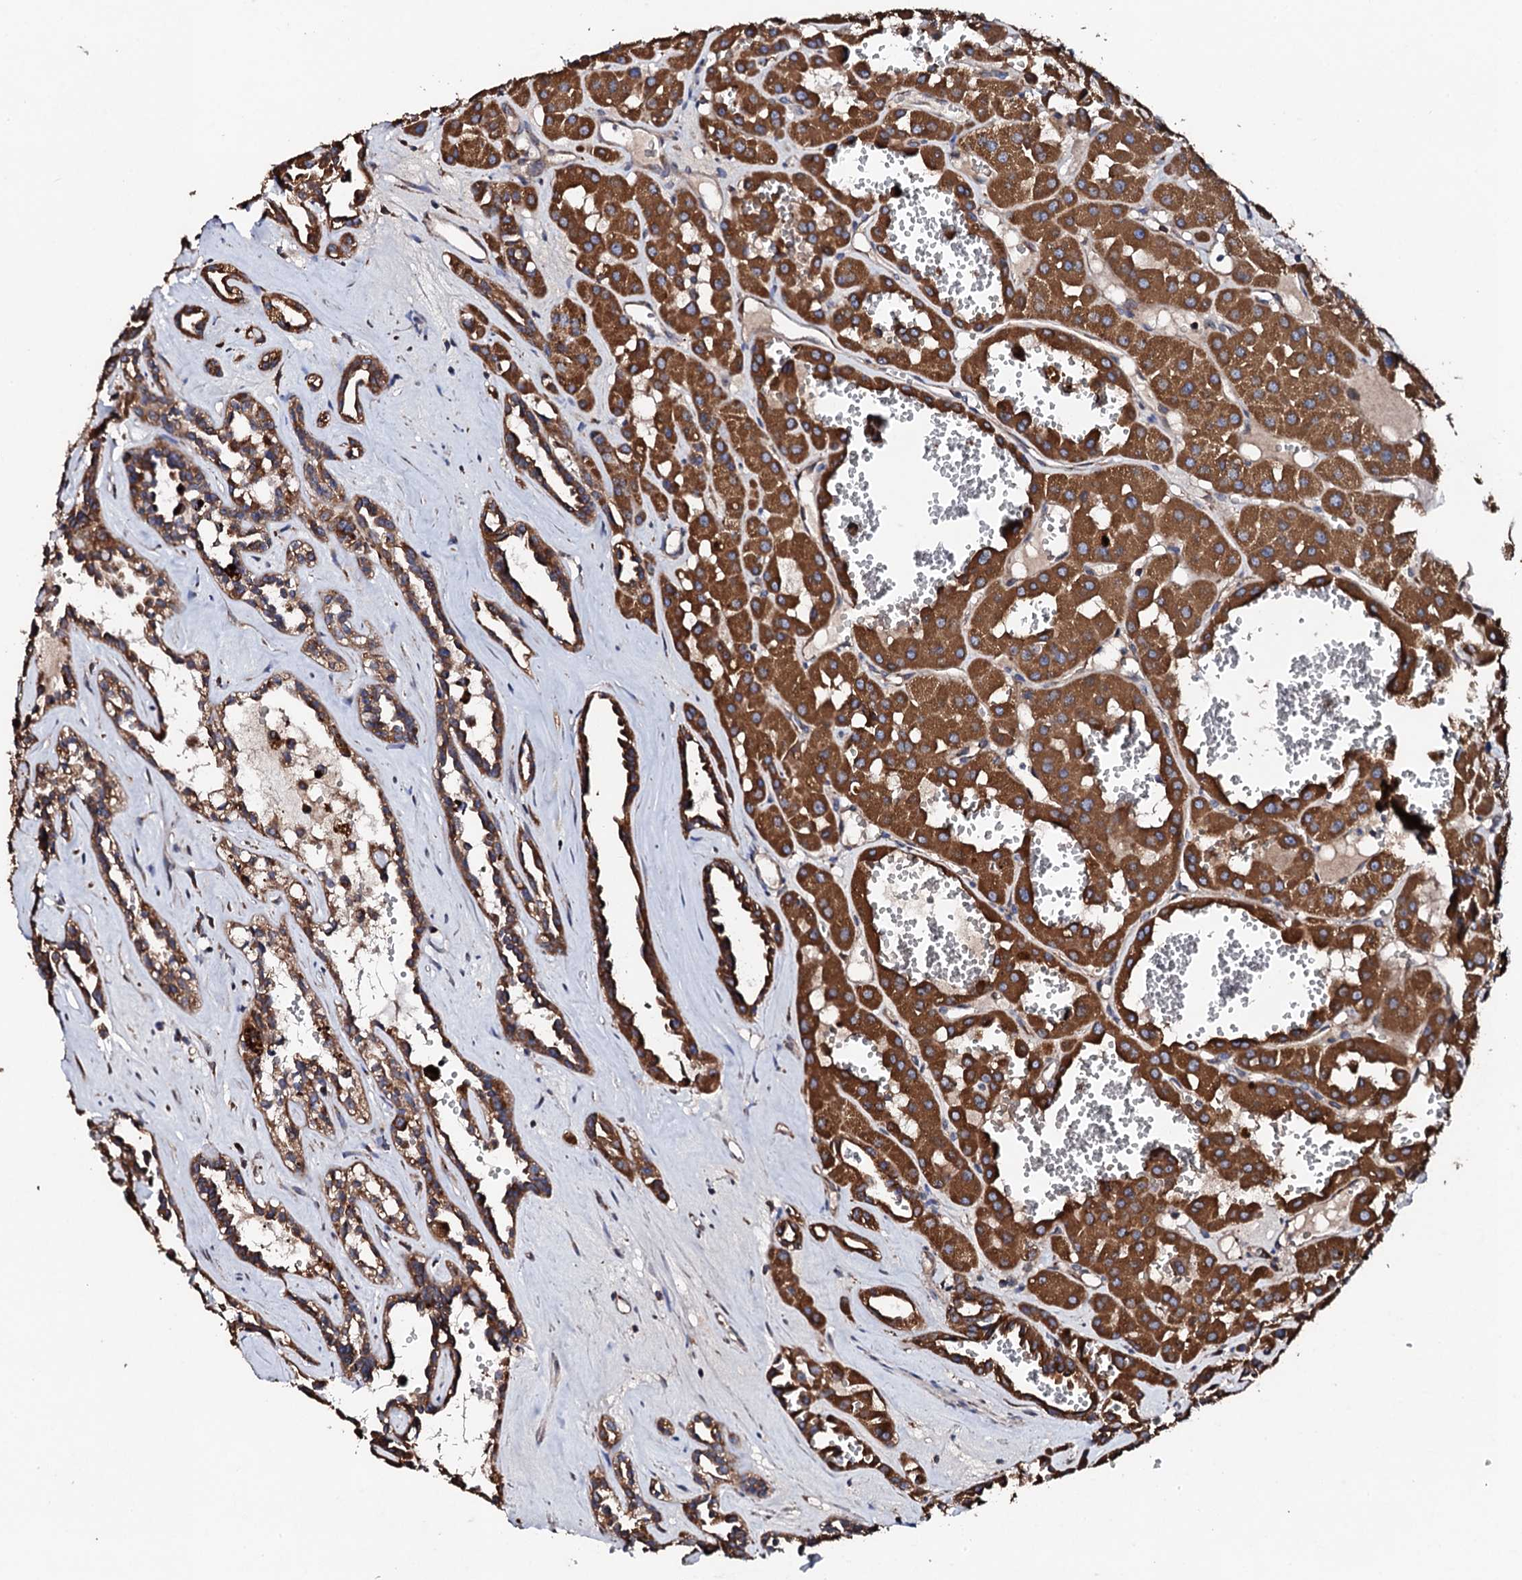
{"staining": {"intensity": "strong", "quantity": ">75%", "location": "cytoplasmic/membranous"}, "tissue": "renal cancer", "cell_type": "Tumor cells", "image_type": "cancer", "snomed": [{"axis": "morphology", "description": "Carcinoma, NOS"}, {"axis": "topography", "description": "Kidney"}], "caption": "Immunohistochemical staining of human renal cancer displays strong cytoplasmic/membranous protein expression in approximately >75% of tumor cells.", "gene": "CKAP5", "patient": {"sex": "female", "age": 75}}